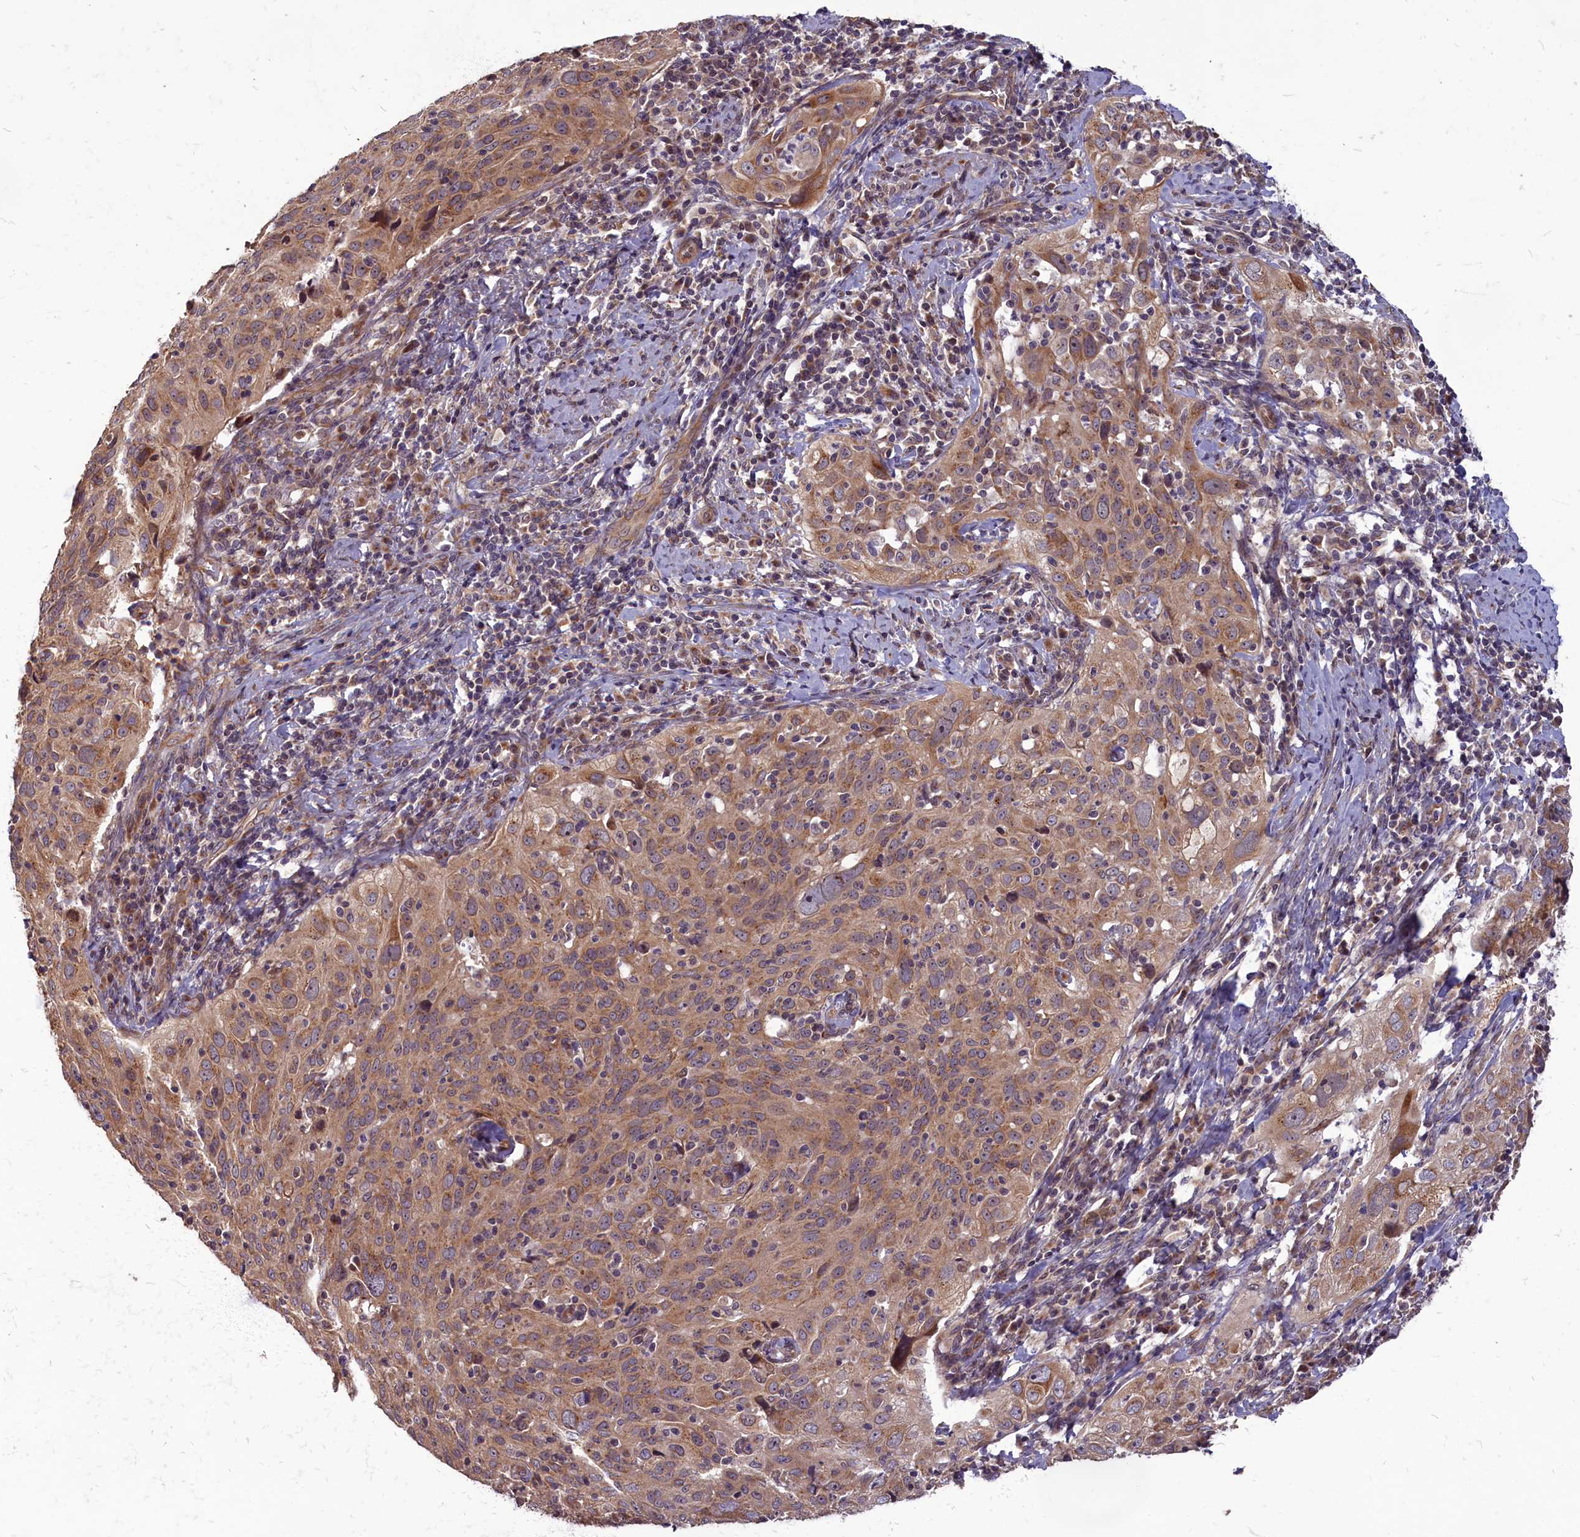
{"staining": {"intensity": "moderate", "quantity": ">75%", "location": "cytoplasmic/membranous"}, "tissue": "cervical cancer", "cell_type": "Tumor cells", "image_type": "cancer", "snomed": [{"axis": "morphology", "description": "Squamous cell carcinoma, NOS"}, {"axis": "topography", "description": "Cervix"}], "caption": "Immunohistochemical staining of human cervical cancer (squamous cell carcinoma) exhibits moderate cytoplasmic/membranous protein expression in approximately >75% of tumor cells.", "gene": "MYCBP", "patient": {"sex": "female", "age": 31}}